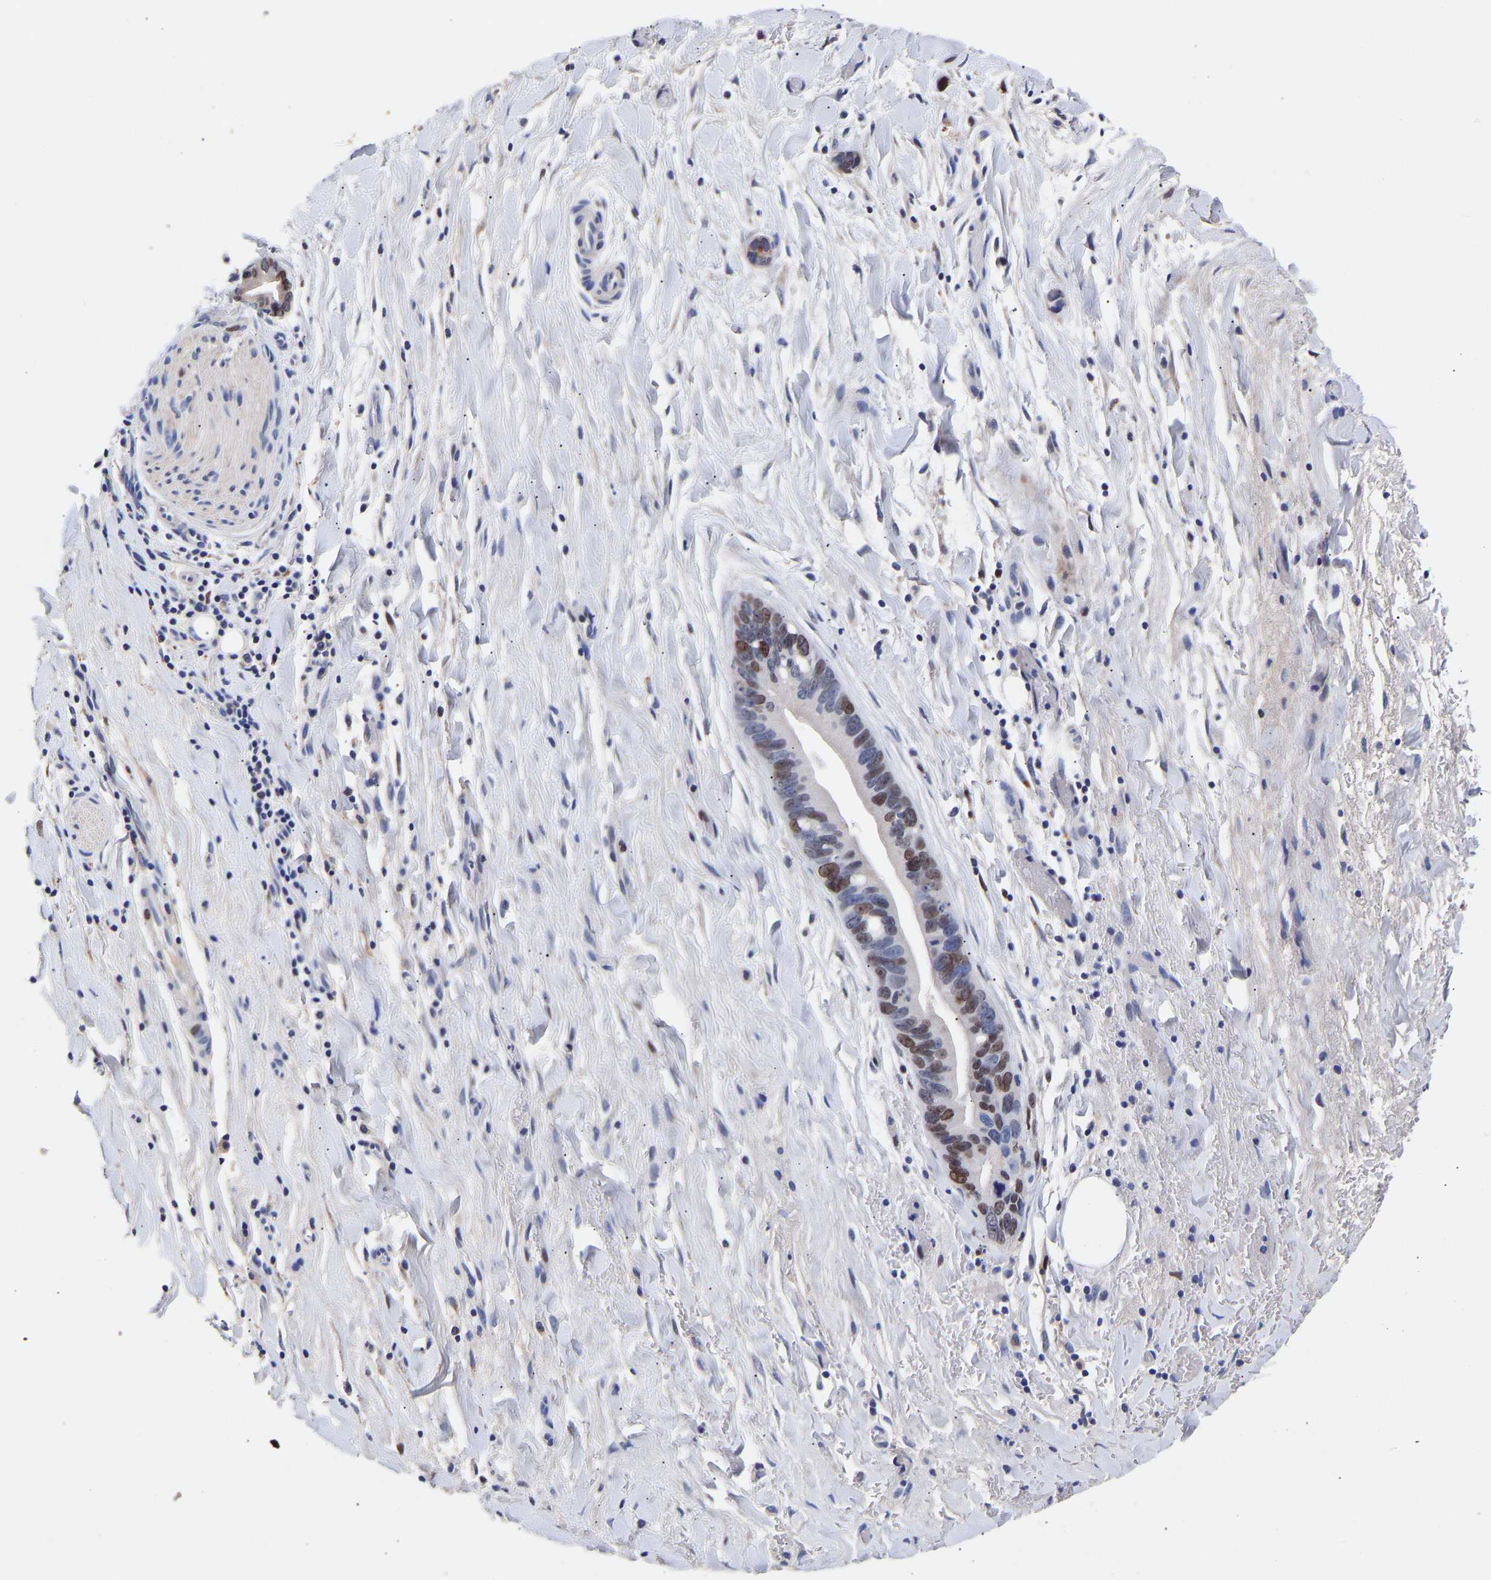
{"staining": {"intensity": "moderate", "quantity": "25%-75%", "location": "cytoplasmic/membranous,nuclear"}, "tissue": "liver cancer", "cell_type": "Tumor cells", "image_type": "cancer", "snomed": [{"axis": "morphology", "description": "Cholangiocarcinoma"}, {"axis": "topography", "description": "Liver"}], "caption": "High-magnification brightfield microscopy of liver cancer (cholangiocarcinoma) stained with DAB (brown) and counterstained with hematoxylin (blue). tumor cells exhibit moderate cytoplasmic/membranous and nuclear positivity is seen in approximately25%-75% of cells.", "gene": "SEM1", "patient": {"sex": "female", "age": 55}}